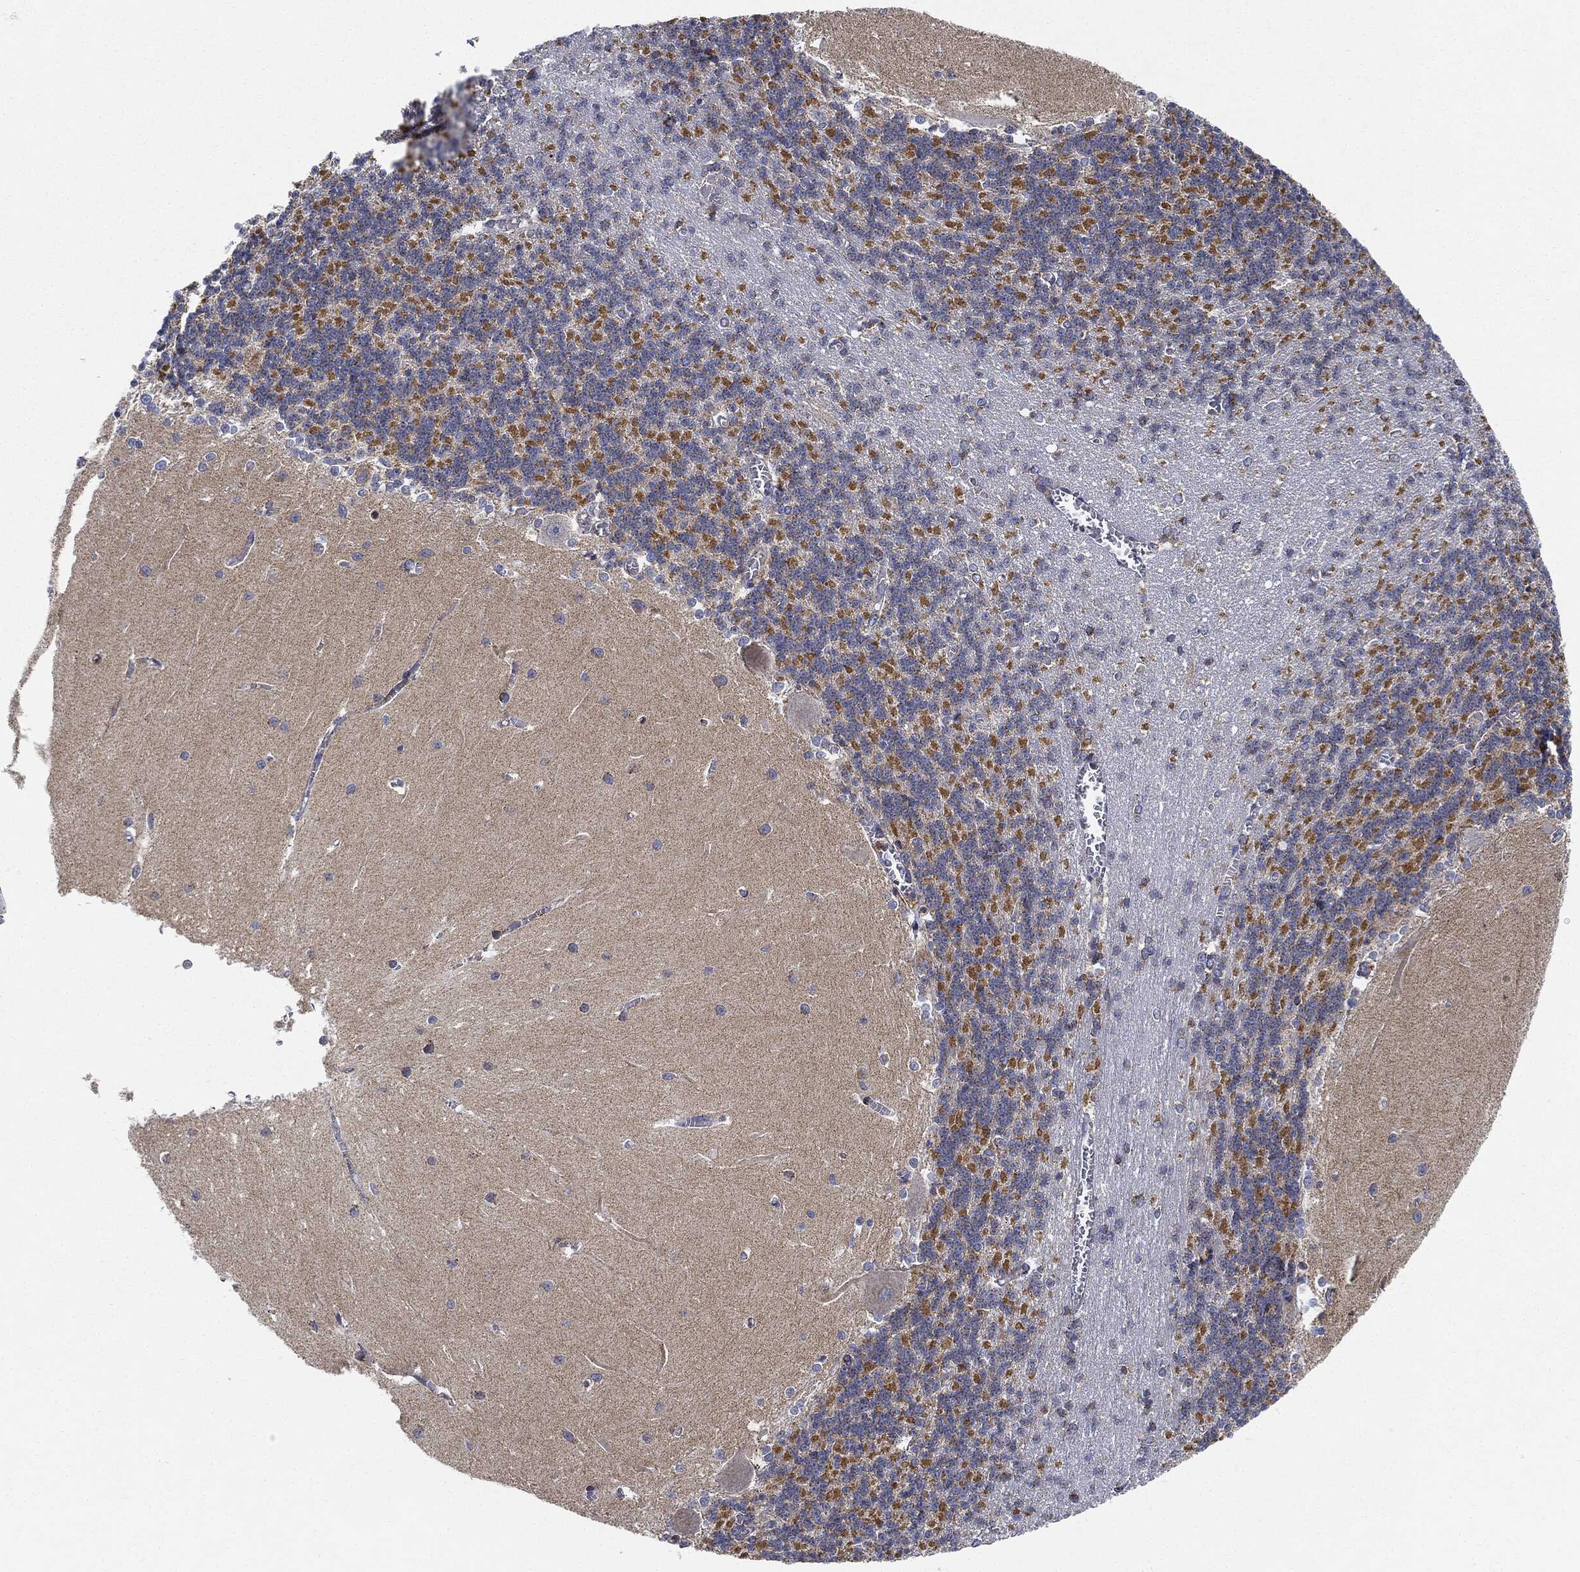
{"staining": {"intensity": "negative", "quantity": "none", "location": "none"}, "tissue": "cerebellum", "cell_type": "Cells in granular layer", "image_type": "normal", "snomed": [{"axis": "morphology", "description": "Normal tissue, NOS"}, {"axis": "topography", "description": "Cerebellum"}], "caption": "This histopathology image is of benign cerebellum stained with immunohistochemistry to label a protein in brown with the nuclei are counter-stained blue. There is no staining in cells in granular layer. Brightfield microscopy of IHC stained with DAB (brown) and hematoxylin (blue), captured at high magnification.", "gene": "CAPN15", "patient": {"sex": "male", "age": 37}}